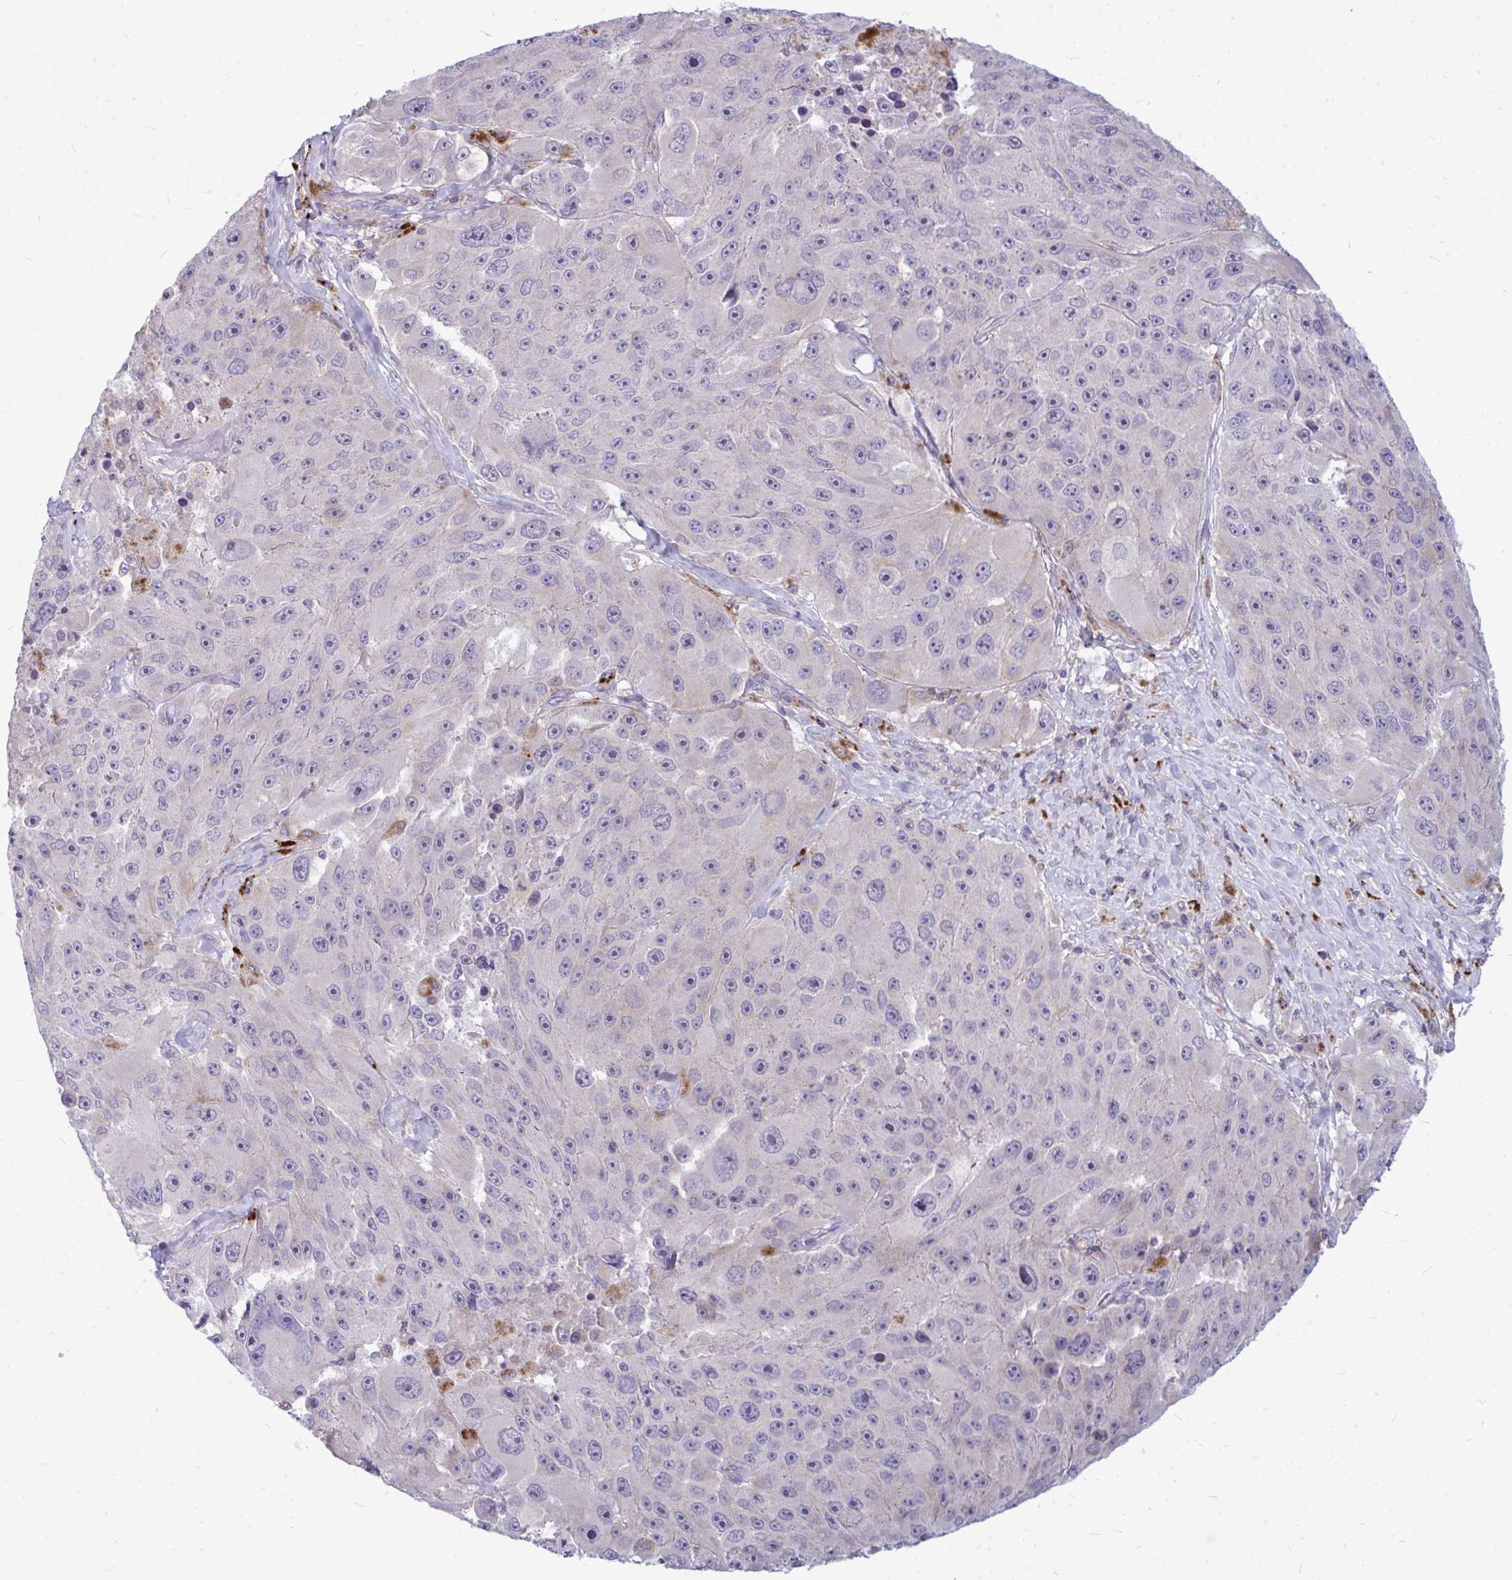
{"staining": {"intensity": "negative", "quantity": "none", "location": "none"}, "tissue": "melanoma", "cell_type": "Tumor cells", "image_type": "cancer", "snomed": [{"axis": "morphology", "description": "Malignant melanoma, Metastatic site"}, {"axis": "topography", "description": "Lymph node"}], "caption": "The histopathology image displays no significant staining in tumor cells of malignant melanoma (metastatic site). (DAB (3,3'-diaminobenzidine) IHC visualized using brightfield microscopy, high magnification).", "gene": "ZSCAN25", "patient": {"sex": "male", "age": 62}}